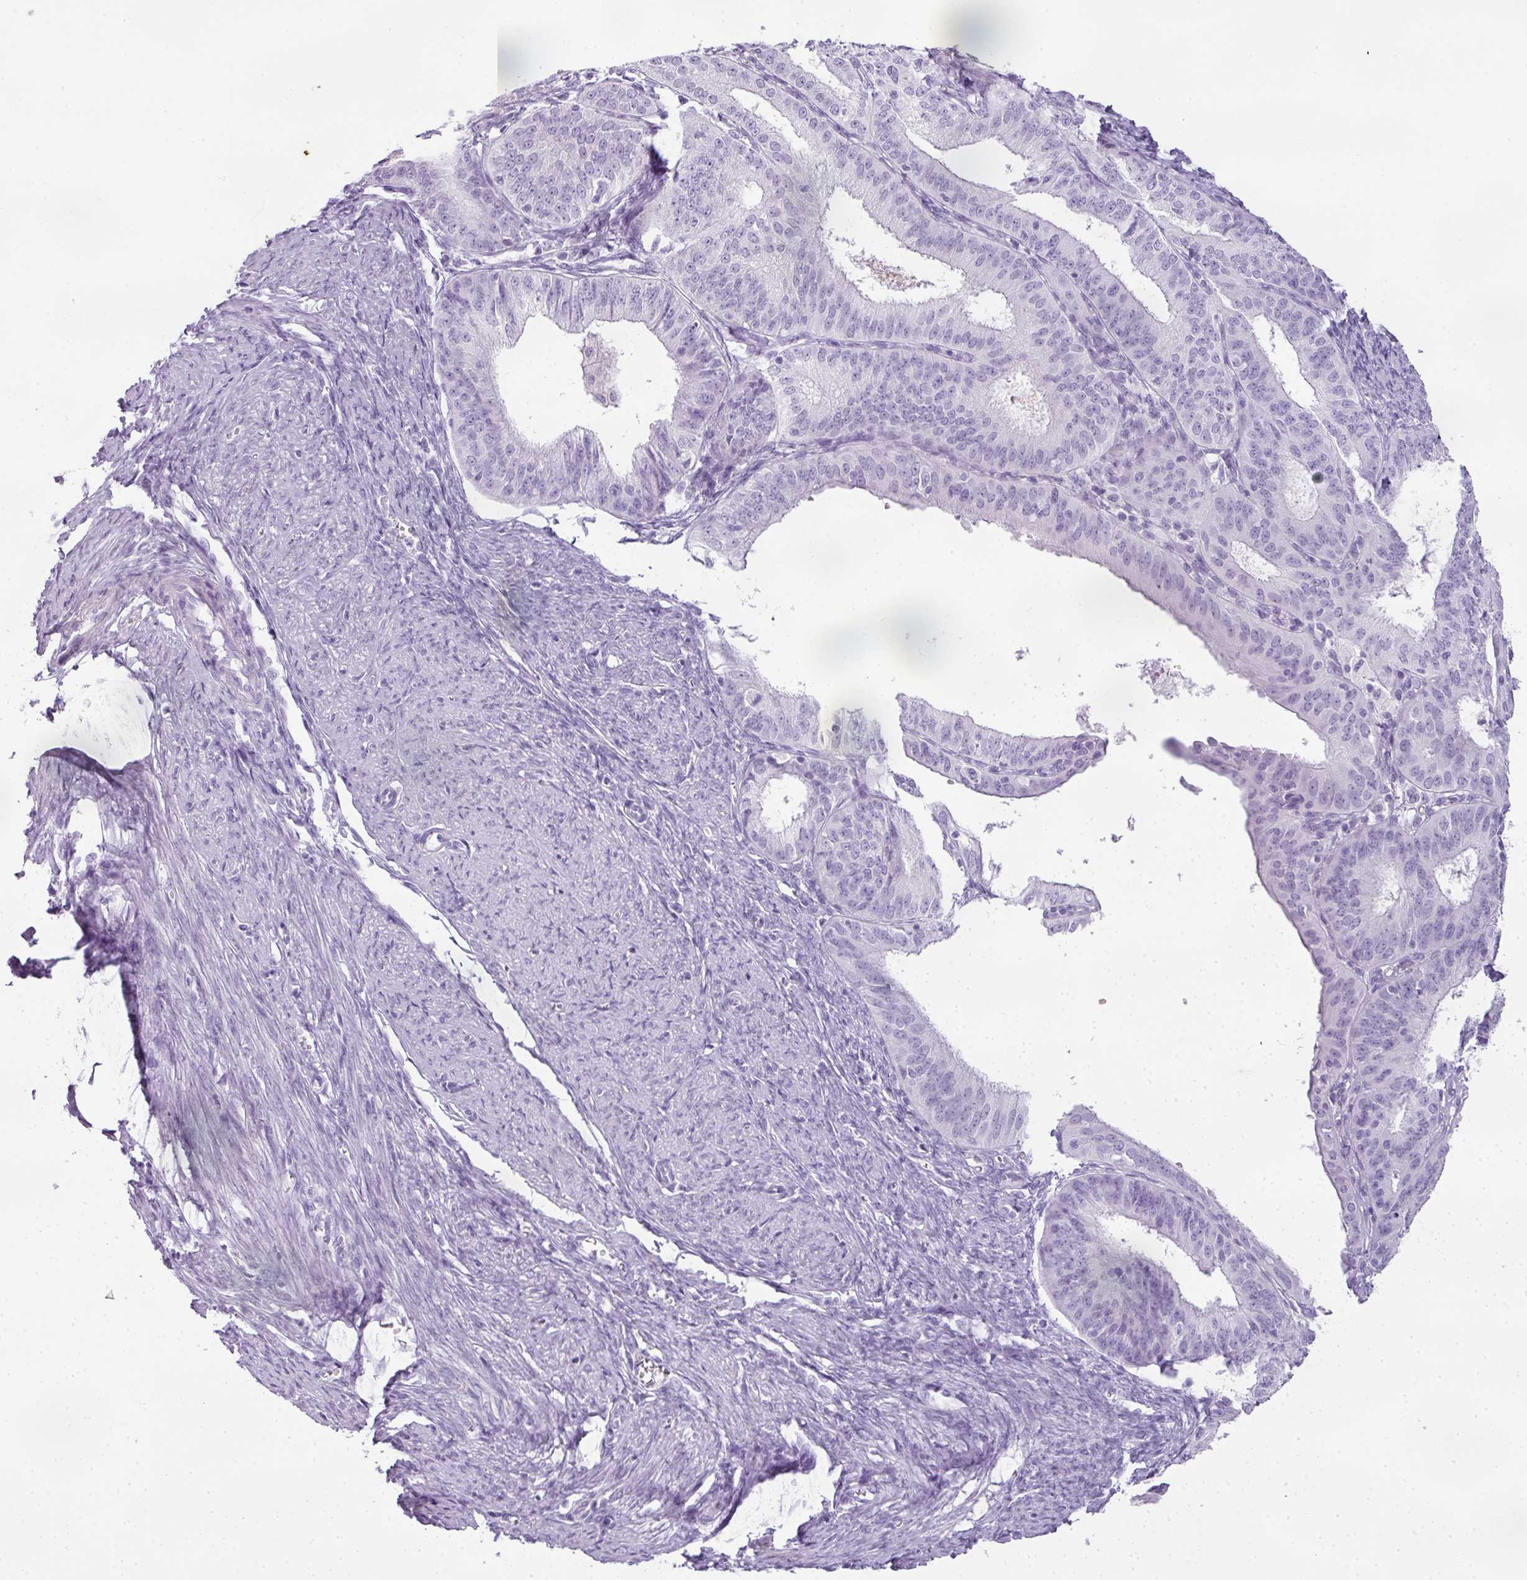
{"staining": {"intensity": "negative", "quantity": "none", "location": "none"}, "tissue": "endometrial cancer", "cell_type": "Tumor cells", "image_type": "cancer", "snomed": [{"axis": "morphology", "description": "Adenocarcinoma, NOS"}, {"axis": "topography", "description": "Endometrium"}], "caption": "The image displays no significant expression in tumor cells of adenocarcinoma (endometrial). (Immunohistochemistry, brightfield microscopy, high magnification).", "gene": "RBMY1F", "patient": {"sex": "female", "age": 51}}